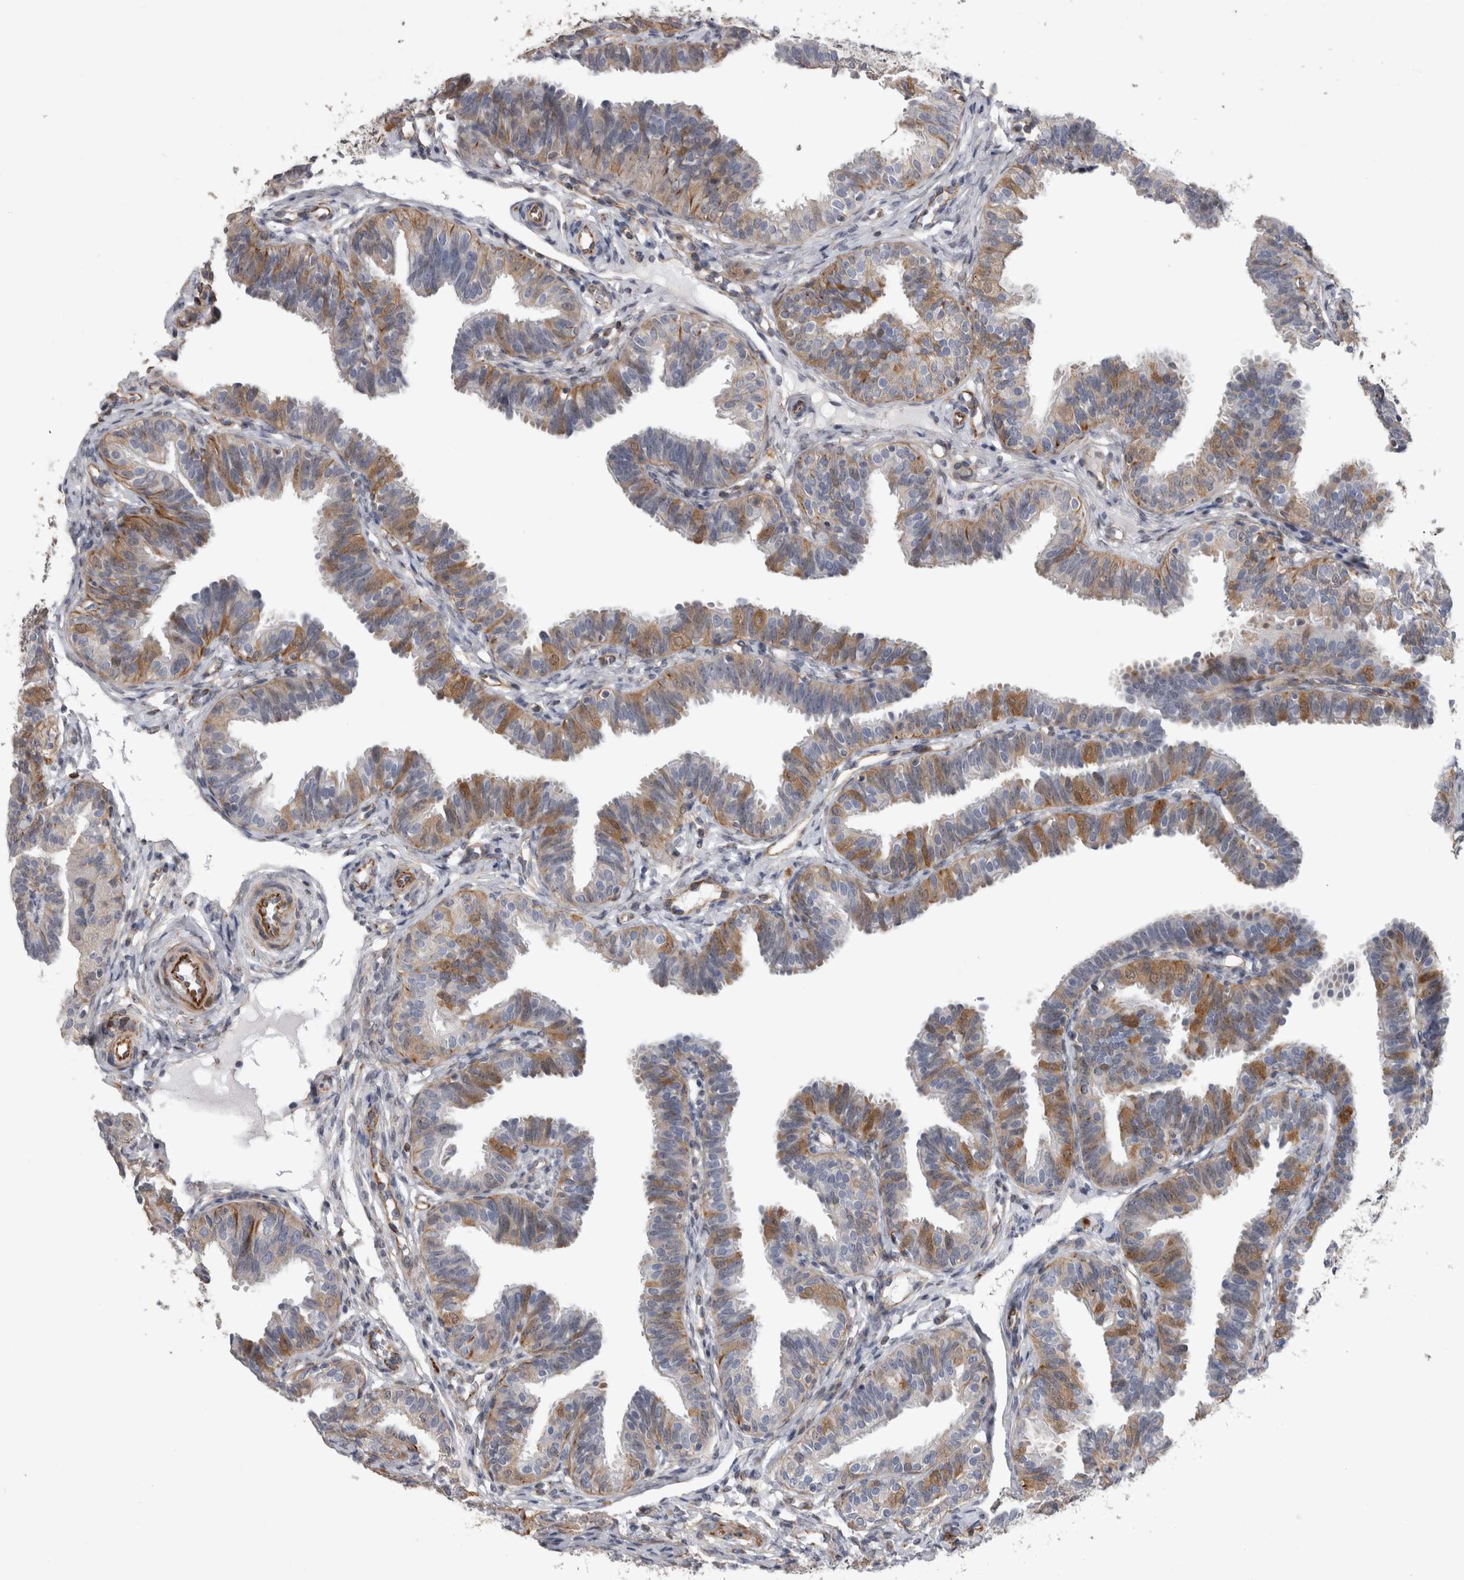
{"staining": {"intensity": "moderate", "quantity": "<25%", "location": "cytoplasmic/membranous"}, "tissue": "fallopian tube", "cell_type": "Glandular cells", "image_type": "normal", "snomed": [{"axis": "morphology", "description": "Normal tissue, NOS"}, {"axis": "topography", "description": "Fallopian tube"}], "caption": "Approximately <25% of glandular cells in benign fallopian tube show moderate cytoplasmic/membranous protein expression as visualized by brown immunohistochemical staining.", "gene": "ACOT7", "patient": {"sex": "female", "age": 35}}